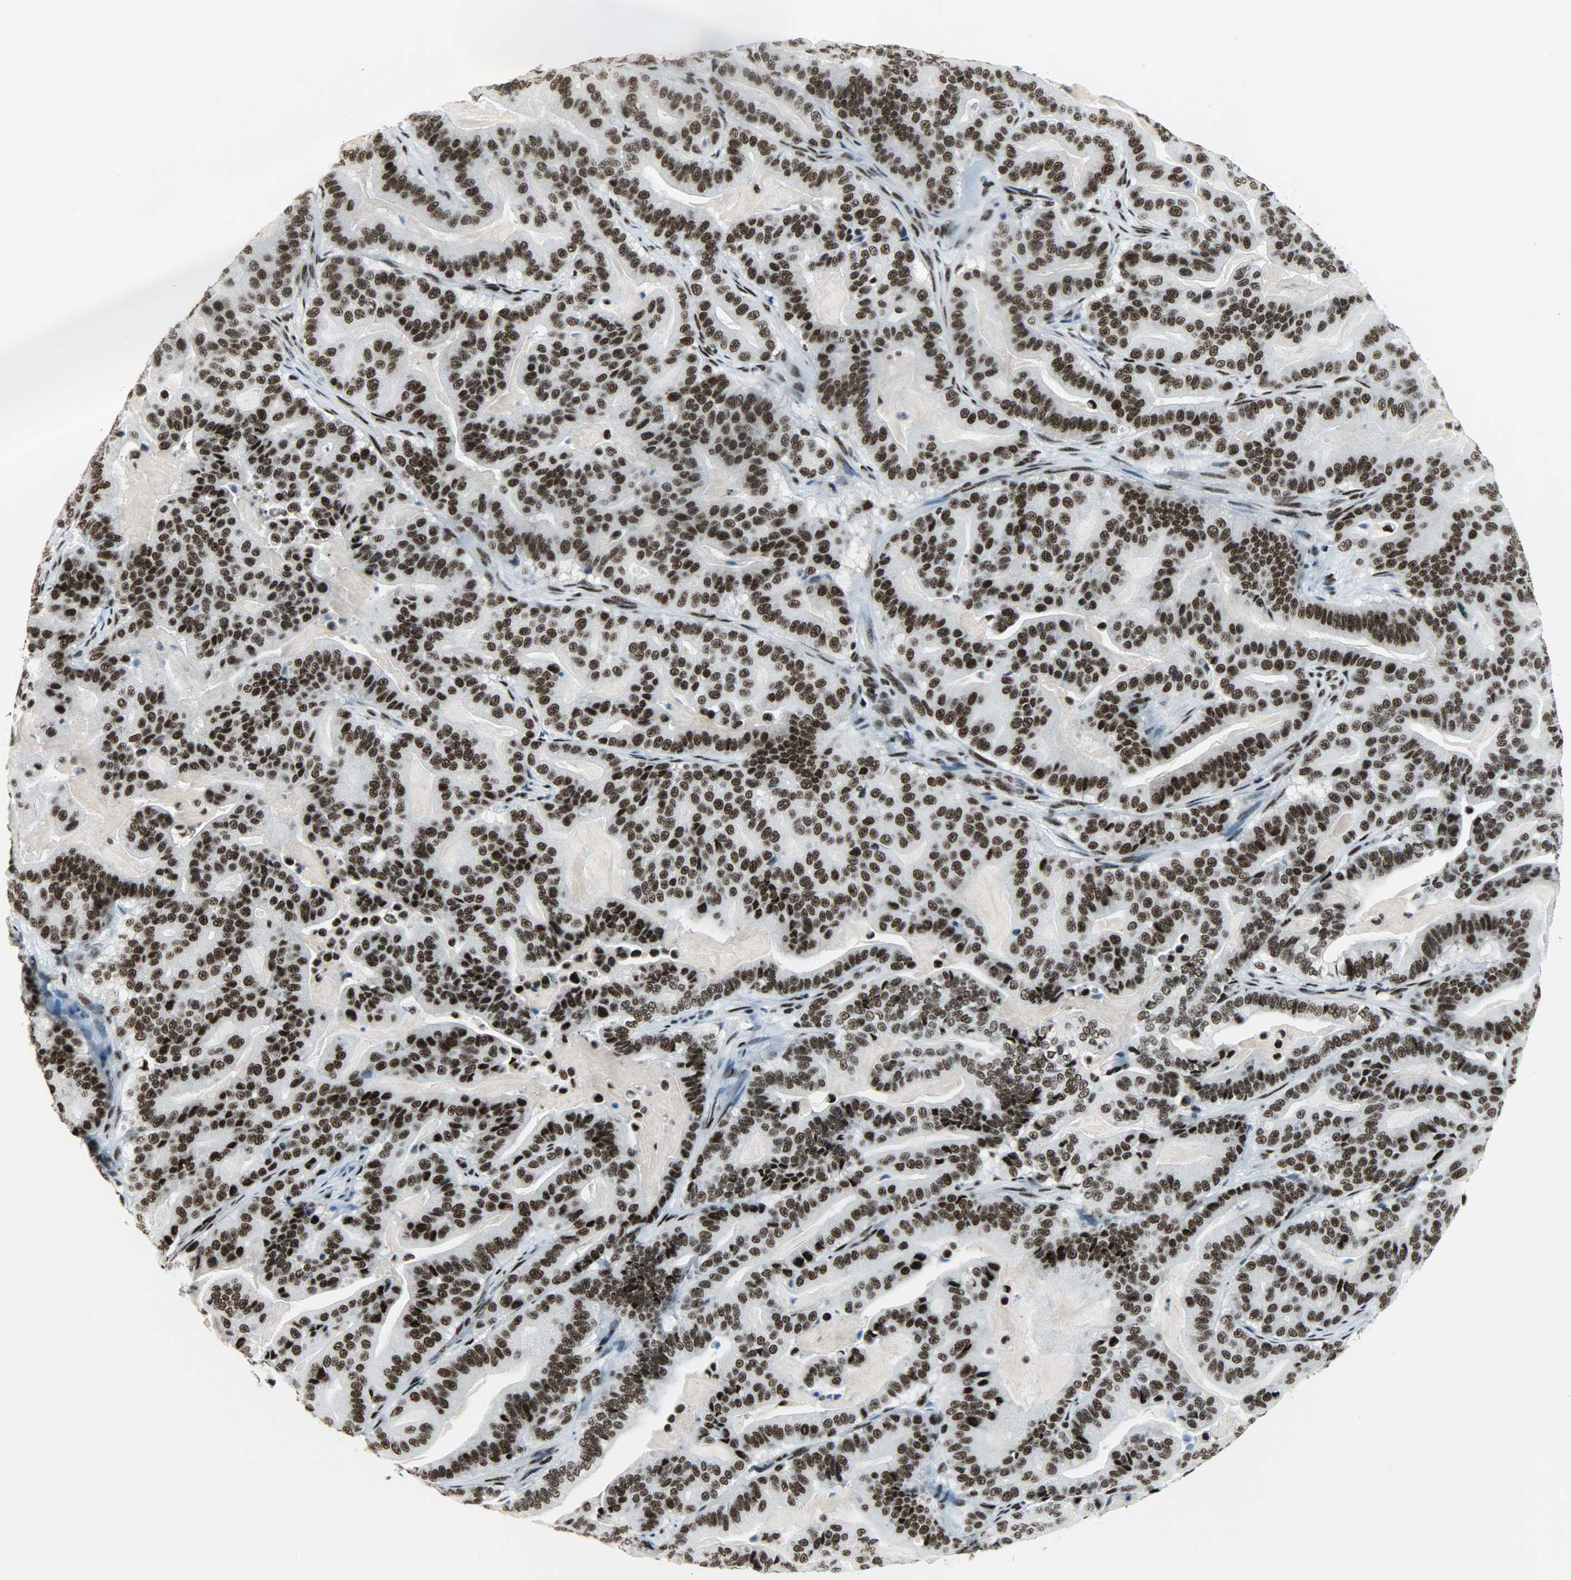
{"staining": {"intensity": "strong", "quantity": ">75%", "location": "nuclear"}, "tissue": "pancreatic cancer", "cell_type": "Tumor cells", "image_type": "cancer", "snomed": [{"axis": "morphology", "description": "Adenocarcinoma, NOS"}, {"axis": "topography", "description": "Pancreas"}], "caption": "Tumor cells exhibit high levels of strong nuclear positivity in approximately >75% of cells in adenocarcinoma (pancreatic). (DAB (3,3'-diaminobenzidine) = brown stain, brightfield microscopy at high magnification).", "gene": "SNRPA", "patient": {"sex": "male", "age": 63}}